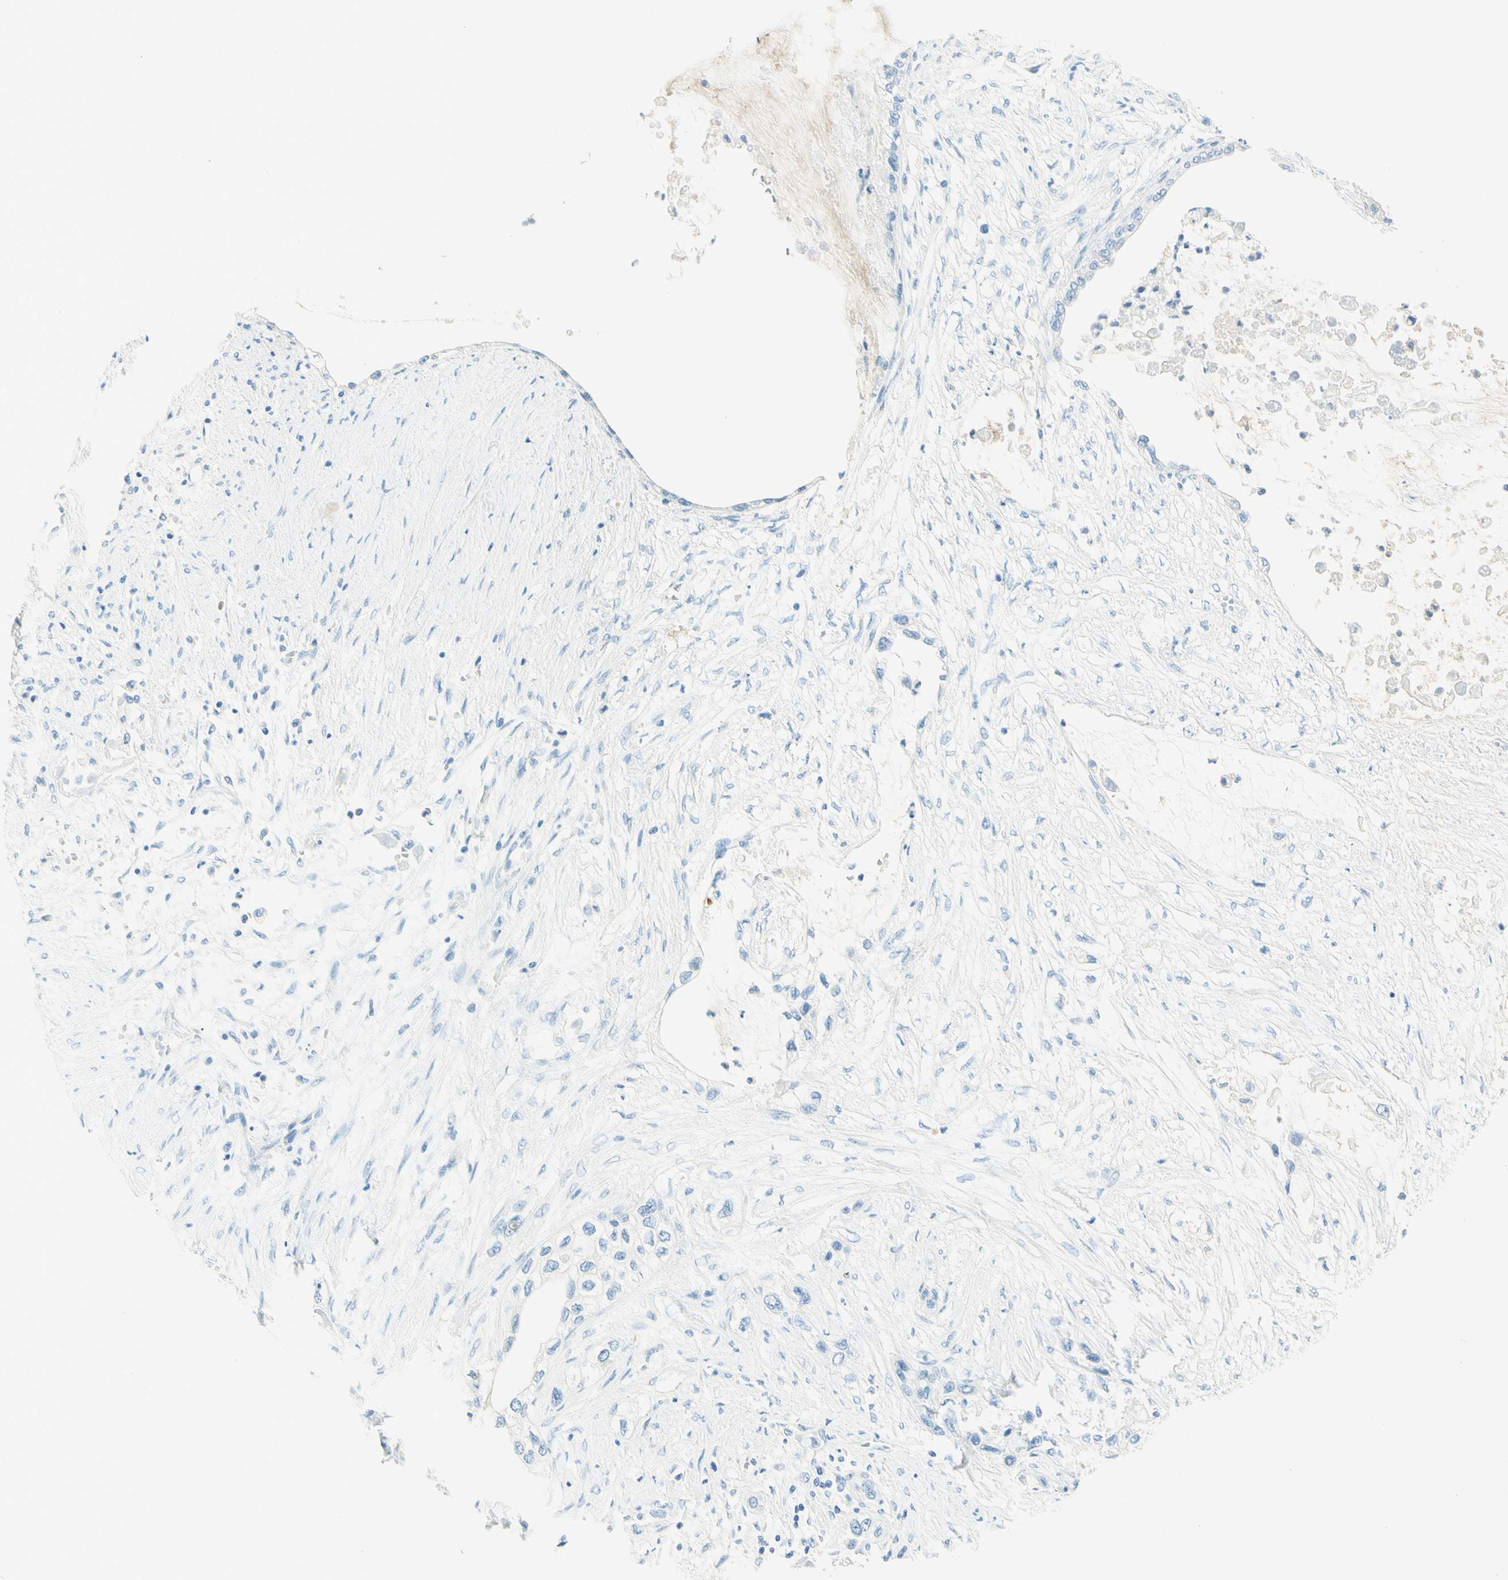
{"staining": {"intensity": "negative", "quantity": "none", "location": "none"}, "tissue": "pancreatic cancer", "cell_type": "Tumor cells", "image_type": "cancer", "snomed": [{"axis": "morphology", "description": "Adenocarcinoma, NOS"}, {"axis": "topography", "description": "Pancreas"}], "caption": "Tumor cells show no significant positivity in adenocarcinoma (pancreatic).", "gene": "TMEM132D", "patient": {"sex": "female", "age": 70}}